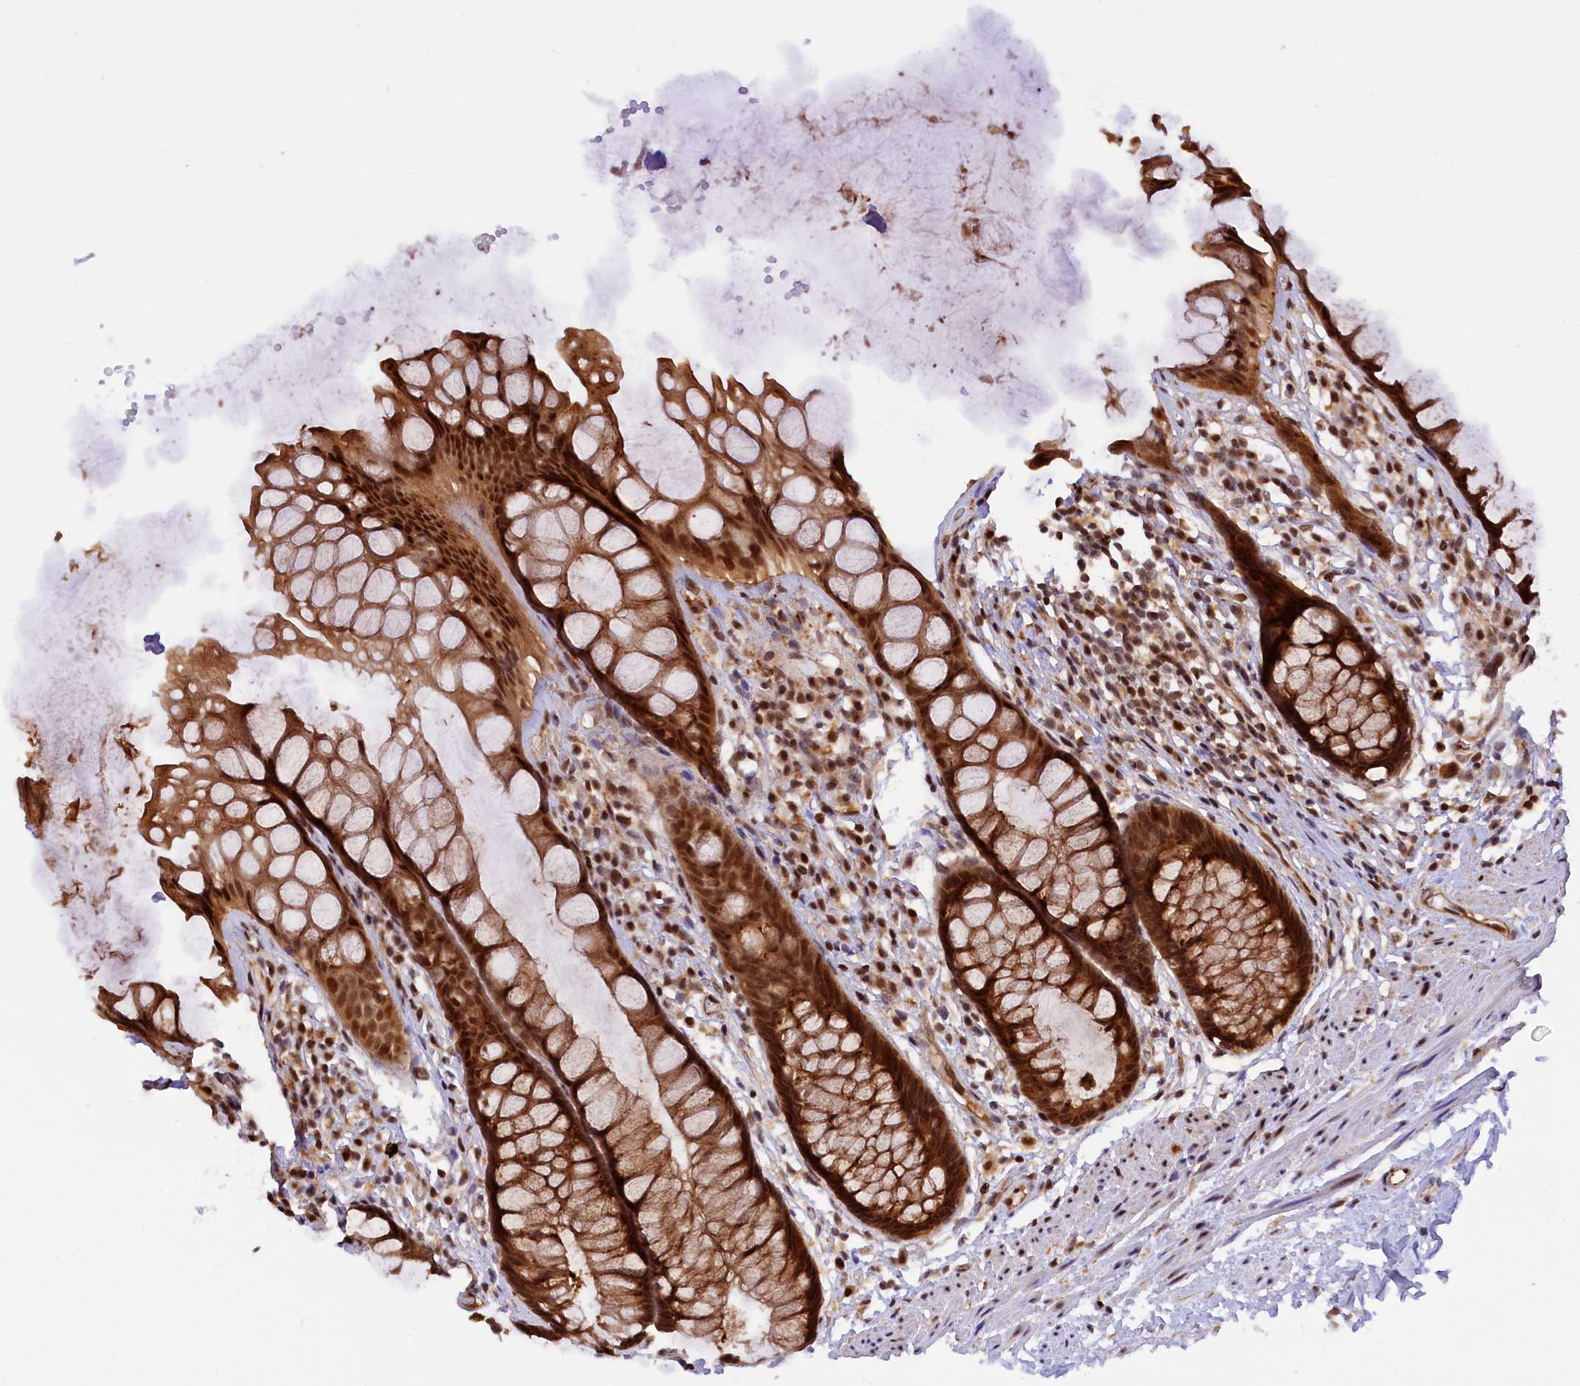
{"staining": {"intensity": "strong", "quantity": ">75%", "location": "cytoplasmic/membranous,nuclear"}, "tissue": "rectum", "cell_type": "Glandular cells", "image_type": "normal", "snomed": [{"axis": "morphology", "description": "Normal tissue, NOS"}, {"axis": "topography", "description": "Rectum"}], "caption": "A photomicrograph of rectum stained for a protein exhibits strong cytoplasmic/membranous,nuclear brown staining in glandular cells.", "gene": "SAMD4A", "patient": {"sex": "male", "age": 74}}